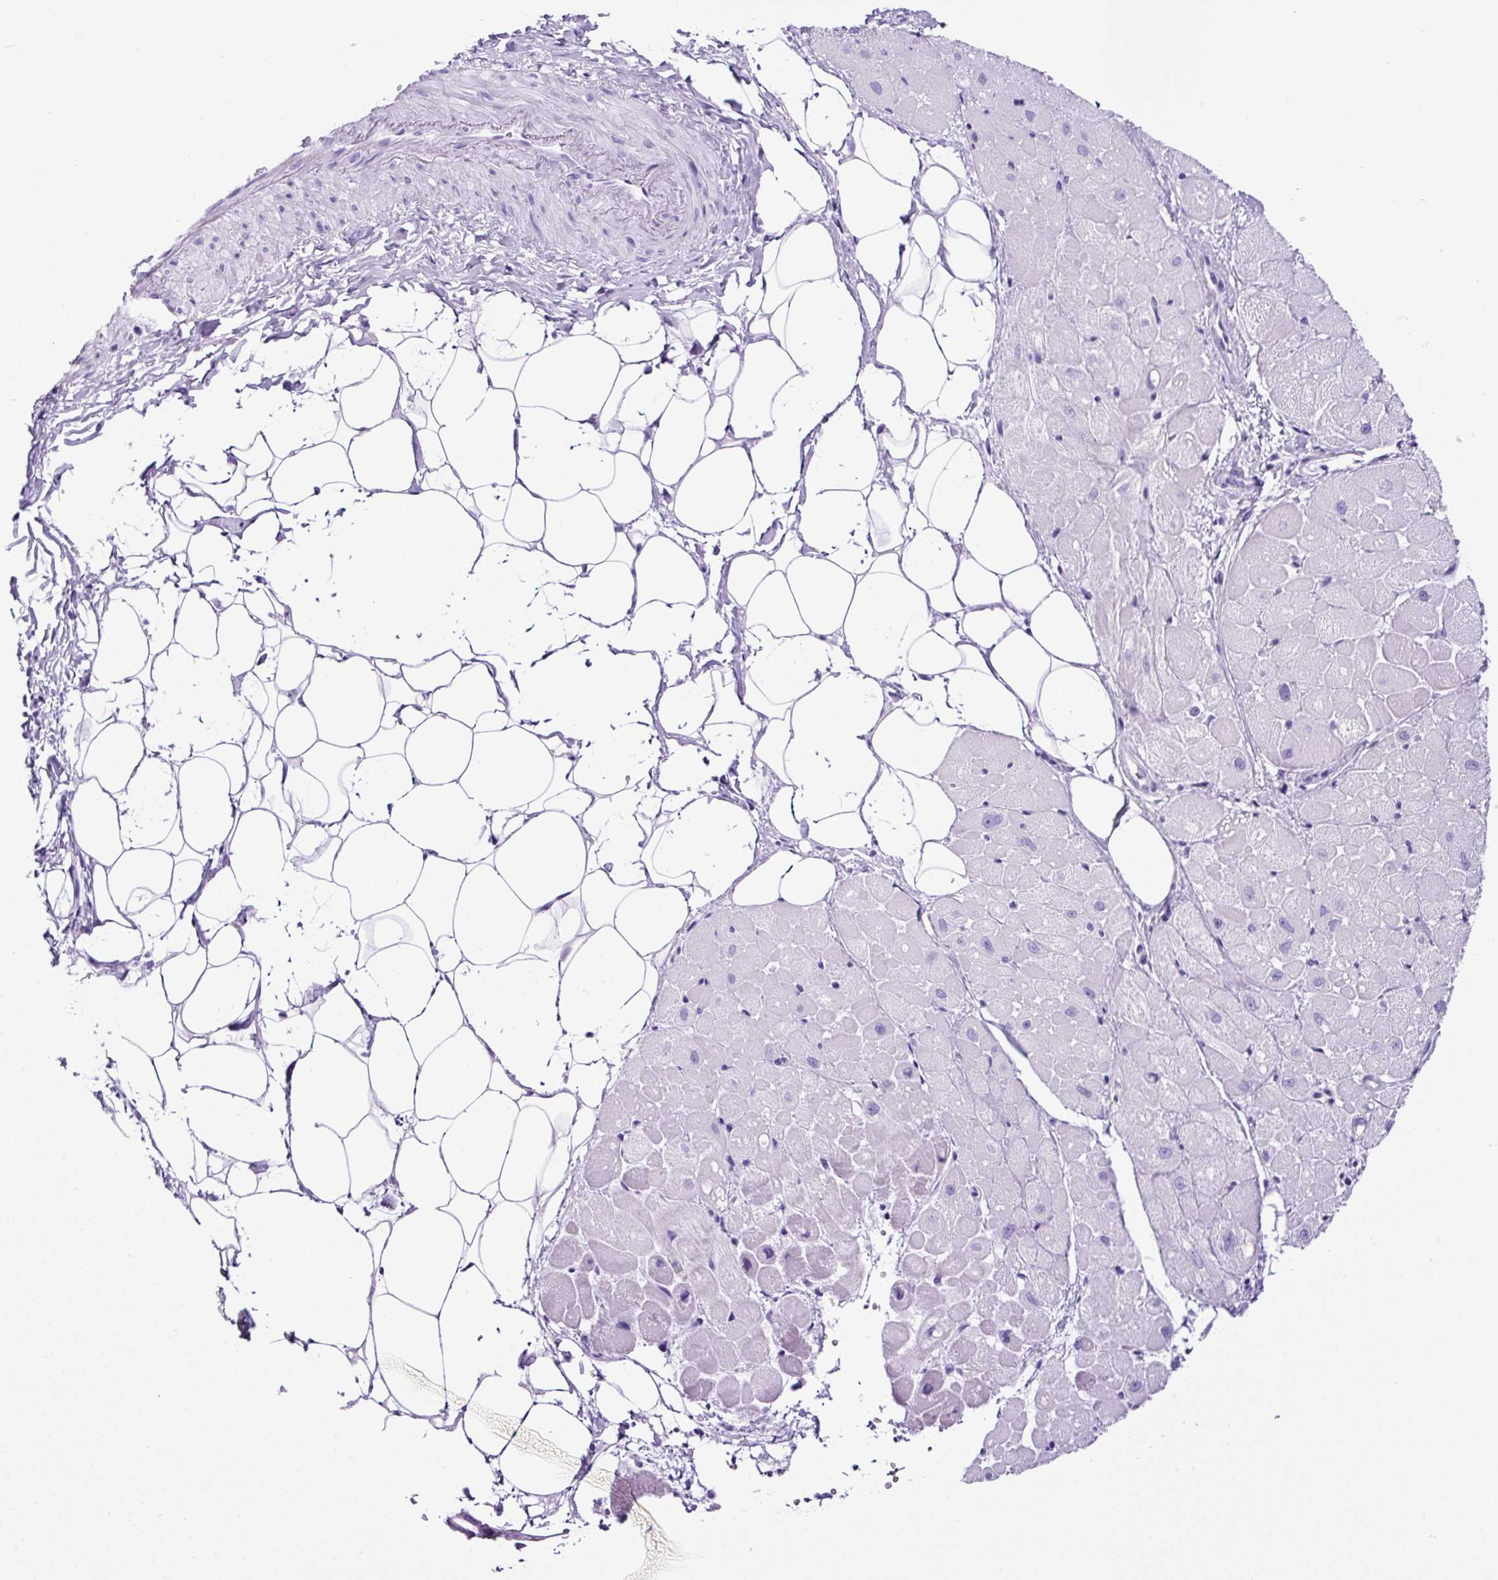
{"staining": {"intensity": "negative", "quantity": "none", "location": "none"}, "tissue": "heart muscle", "cell_type": "Cardiomyocytes", "image_type": "normal", "snomed": [{"axis": "morphology", "description": "Normal tissue, NOS"}, {"axis": "topography", "description": "Heart"}], "caption": "DAB (3,3'-diaminobenzidine) immunohistochemical staining of normal heart muscle displays no significant expression in cardiomyocytes. (DAB immunohistochemistry, high magnification).", "gene": "CEL", "patient": {"sex": "male", "age": 62}}